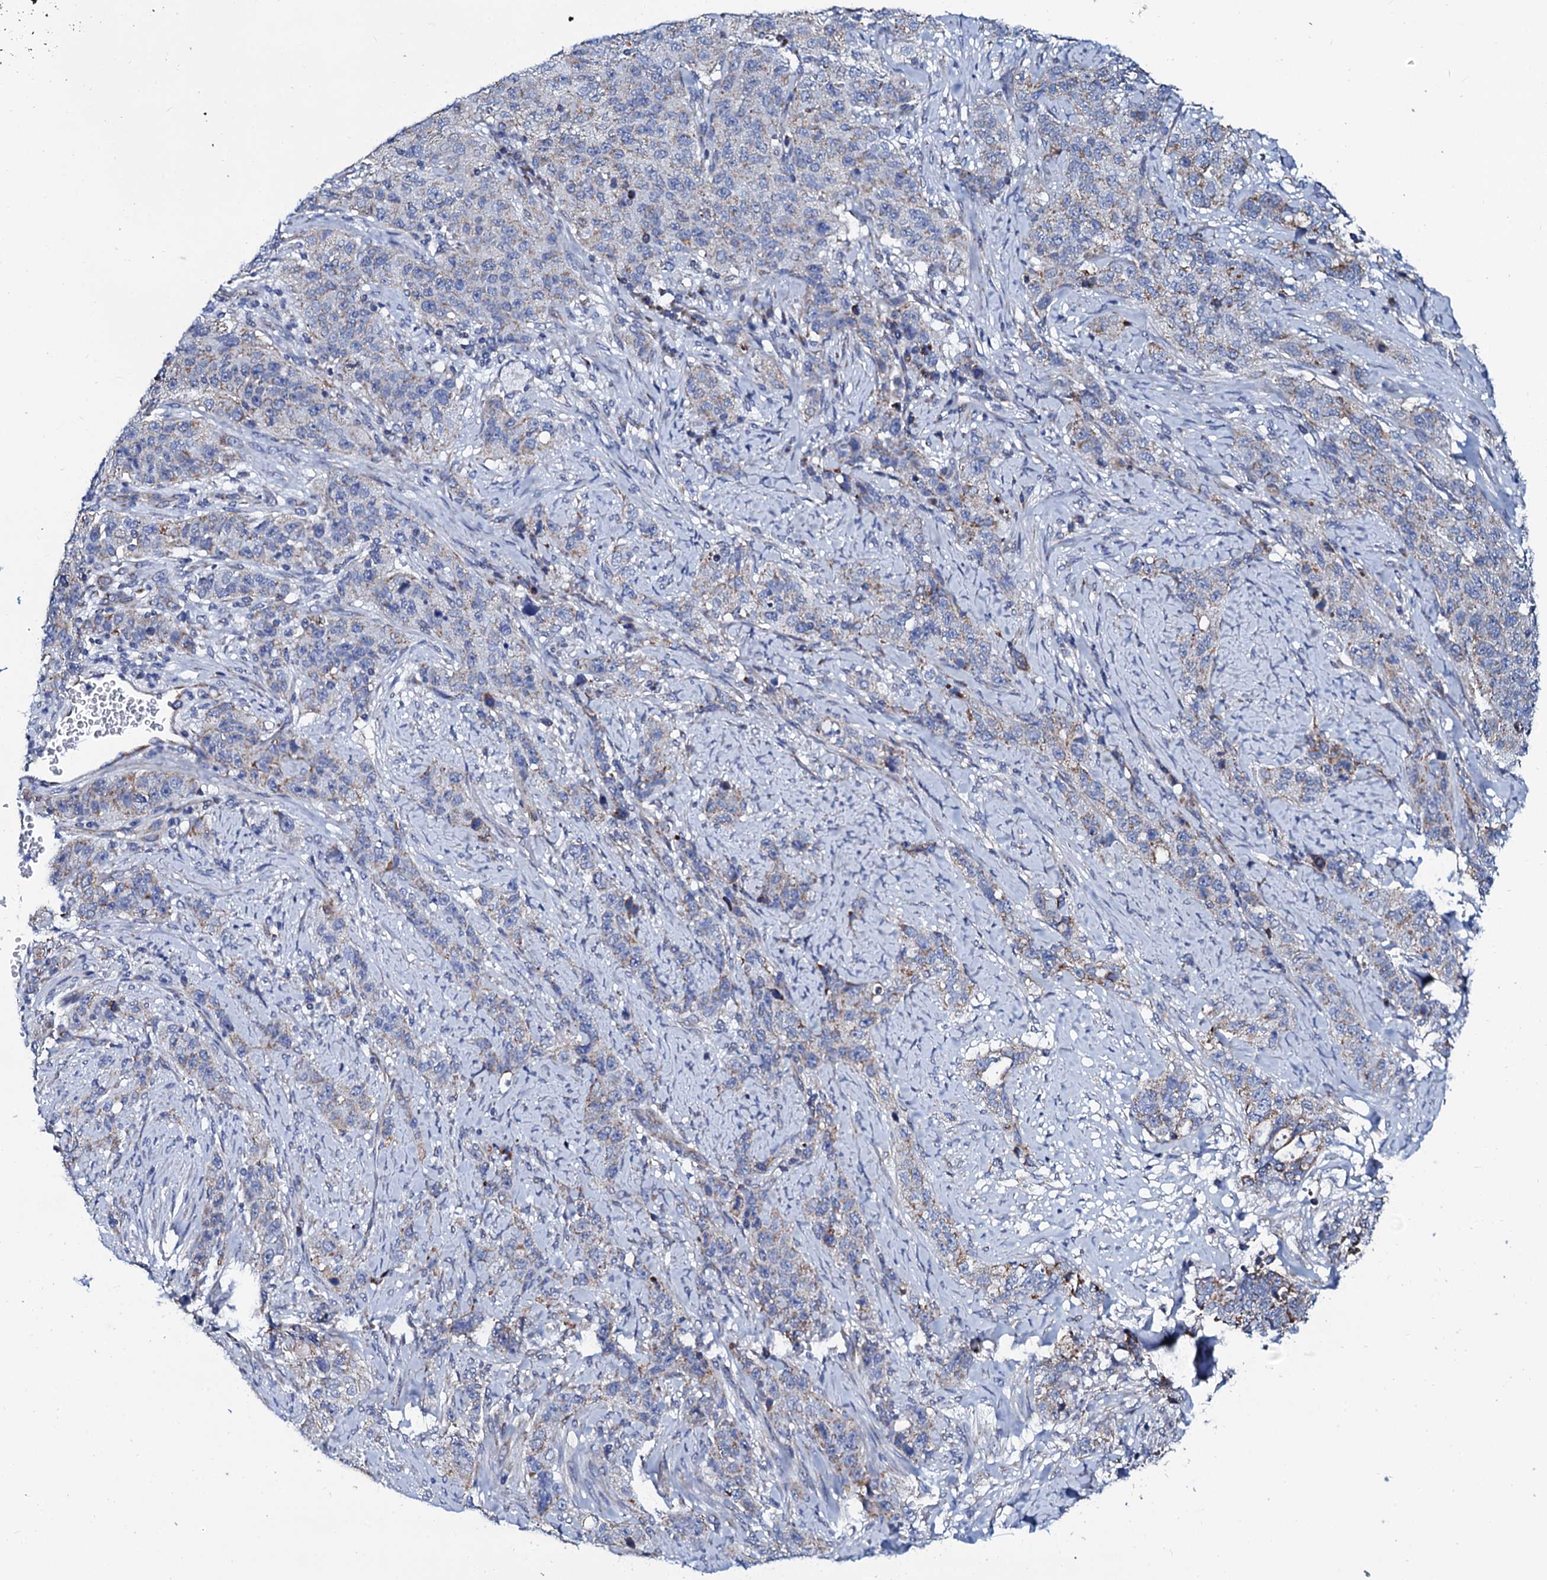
{"staining": {"intensity": "weak", "quantity": "<25%", "location": "cytoplasmic/membranous"}, "tissue": "stomach cancer", "cell_type": "Tumor cells", "image_type": "cancer", "snomed": [{"axis": "morphology", "description": "Adenocarcinoma, NOS"}, {"axis": "topography", "description": "Stomach"}], "caption": "High magnification brightfield microscopy of adenocarcinoma (stomach) stained with DAB (3,3'-diaminobenzidine) (brown) and counterstained with hematoxylin (blue): tumor cells show no significant expression. (IHC, brightfield microscopy, high magnification).", "gene": "SLC37A4", "patient": {"sex": "male", "age": 48}}